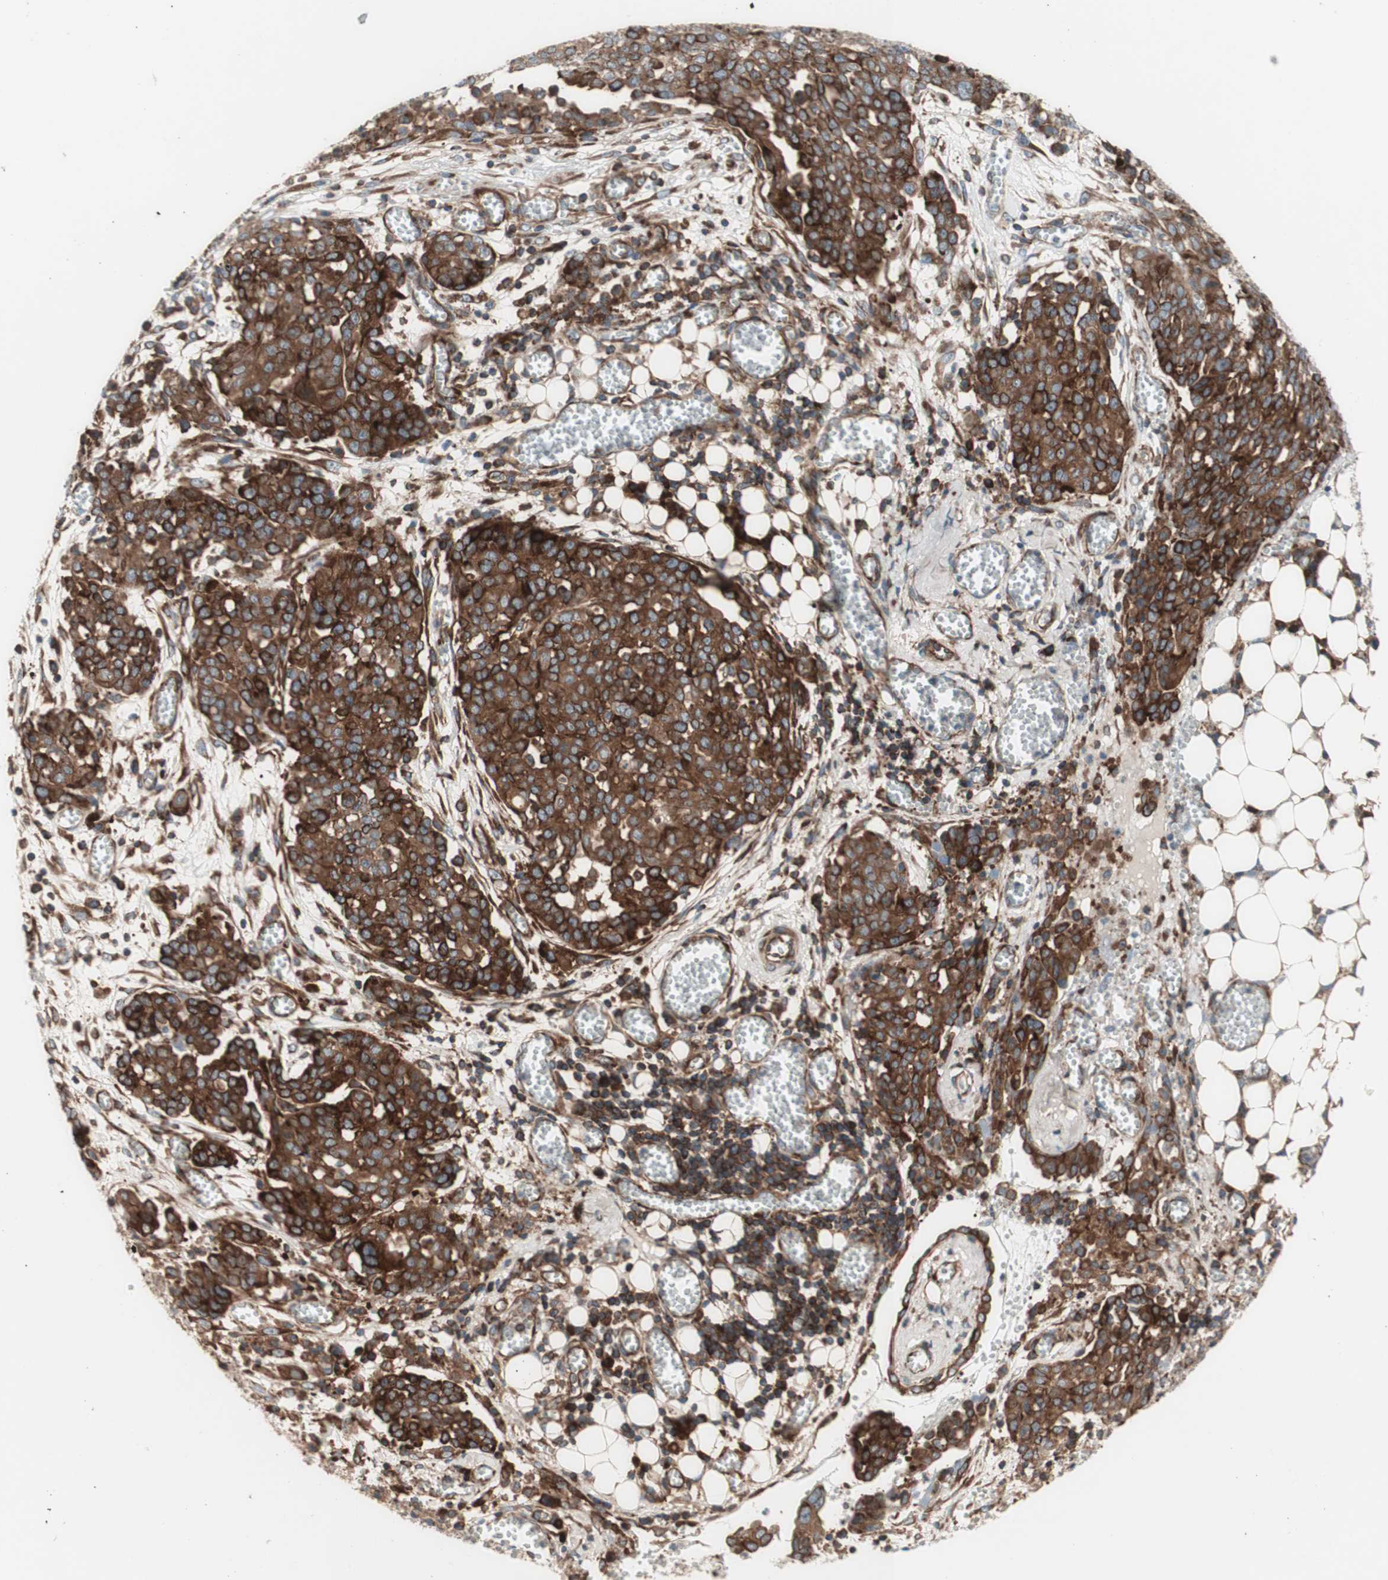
{"staining": {"intensity": "strong", "quantity": ">75%", "location": "cytoplasmic/membranous"}, "tissue": "ovarian cancer", "cell_type": "Tumor cells", "image_type": "cancer", "snomed": [{"axis": "morphology", "description": "Cystadenocarcinoma, serous, NOS"}, {"axis": "topography", "description": "Soft tissue"}, {"axis": "topography", "description": "Ovary"}], "caption": "The immunohistochemical stain highlights strong cytoplasmic/membranous expression in tumor cells of ovarian cancer tissue.", "gene": "CCN4", "patient": {"sex": "female", "age": 57}}